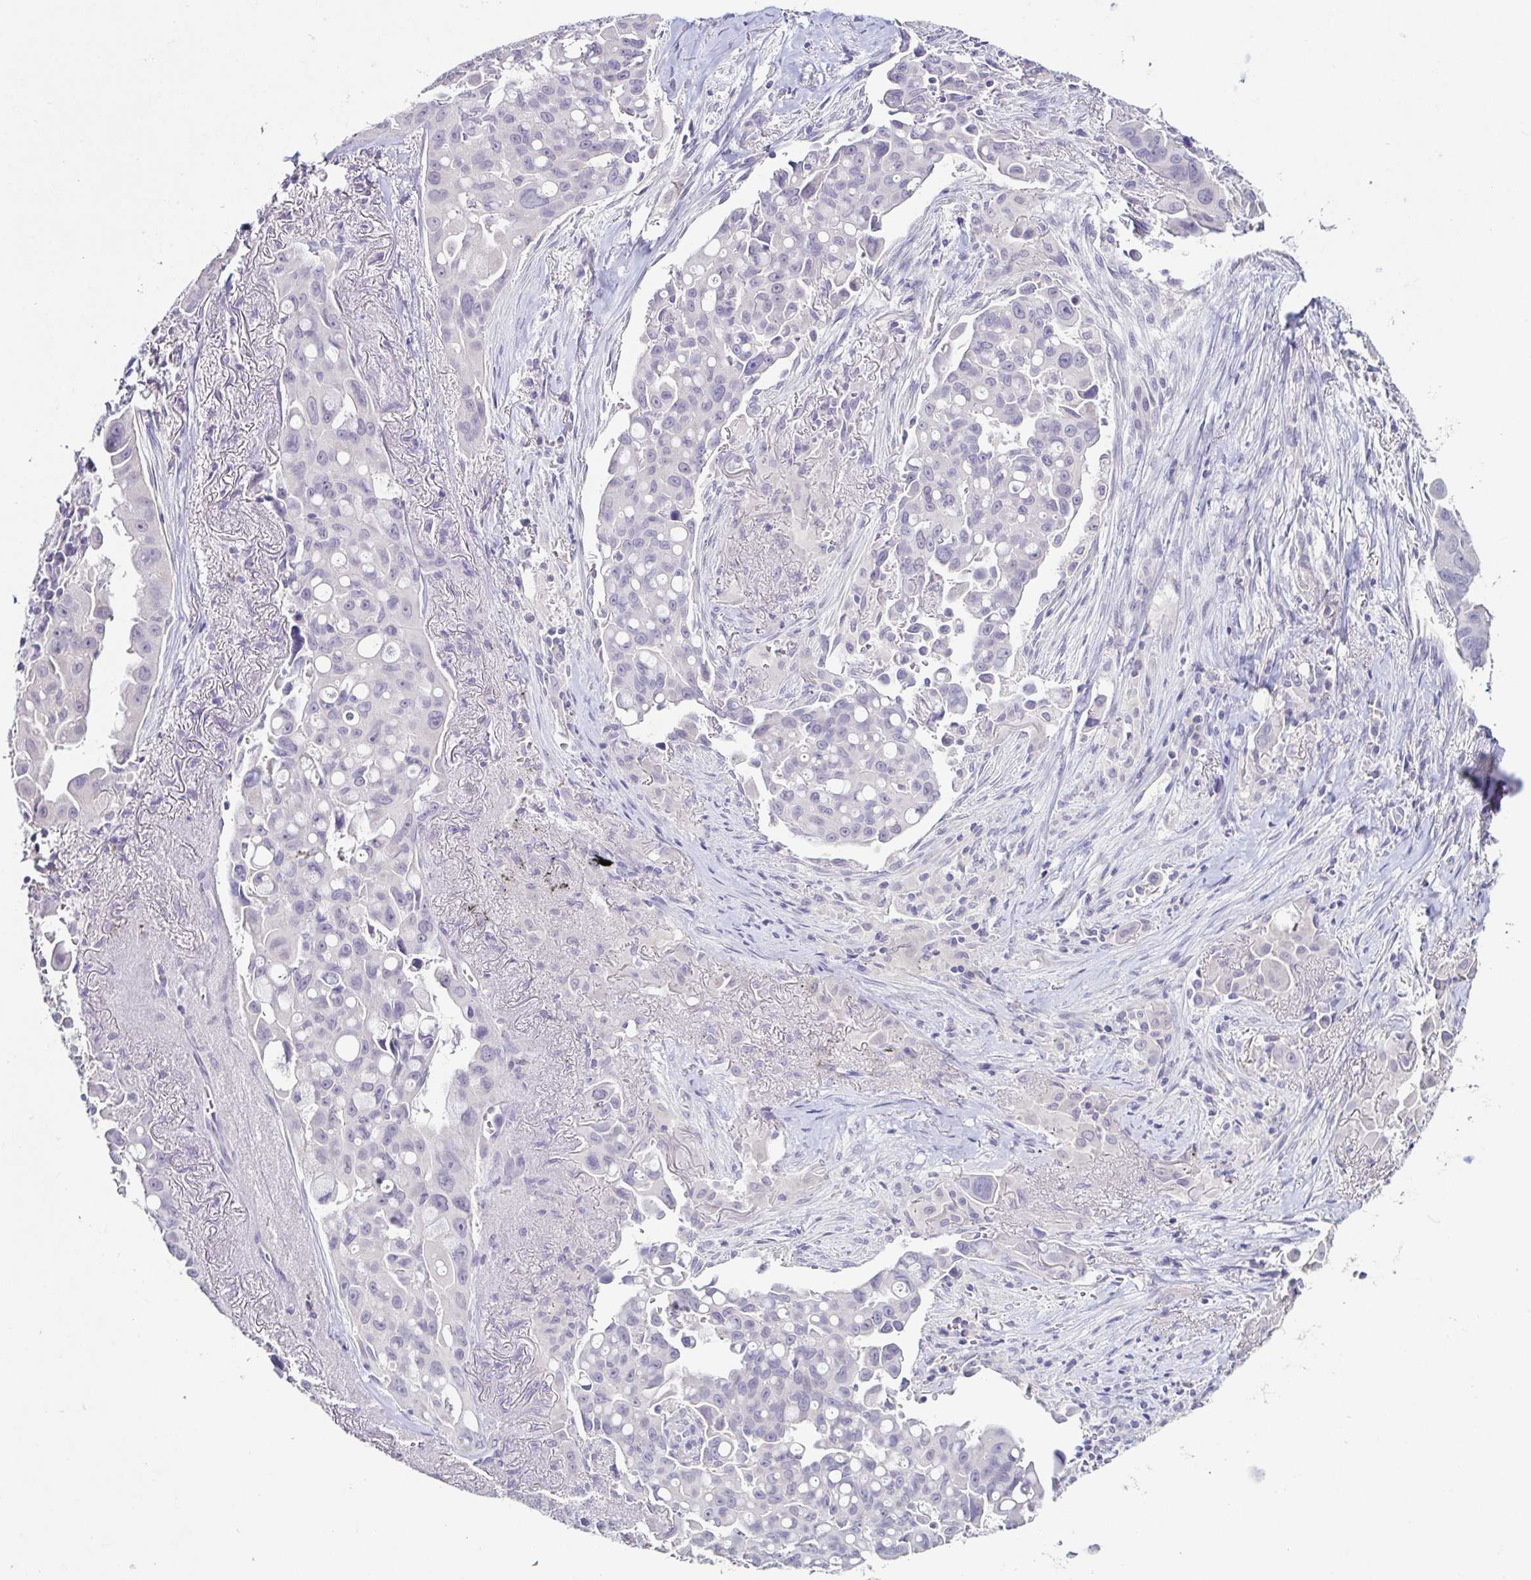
{"staining": {"intensity": "negative", "quantity": "none", "location": "none"}, "tissue": "lung cancer", "cell_type": "Tumor cells", "image_type": "cancer", "snomed": [{"axis": "morphology", "description": "Adenocarcinoma, NOS"}, {"axis": "topography", "description": "Lung"}], "caption": "A histopathology image of lung cancer stained for a protein reveals no brown staining in tumor cells.", "gene": "TP73", "patient": {"sex": "male", "age": 68}}